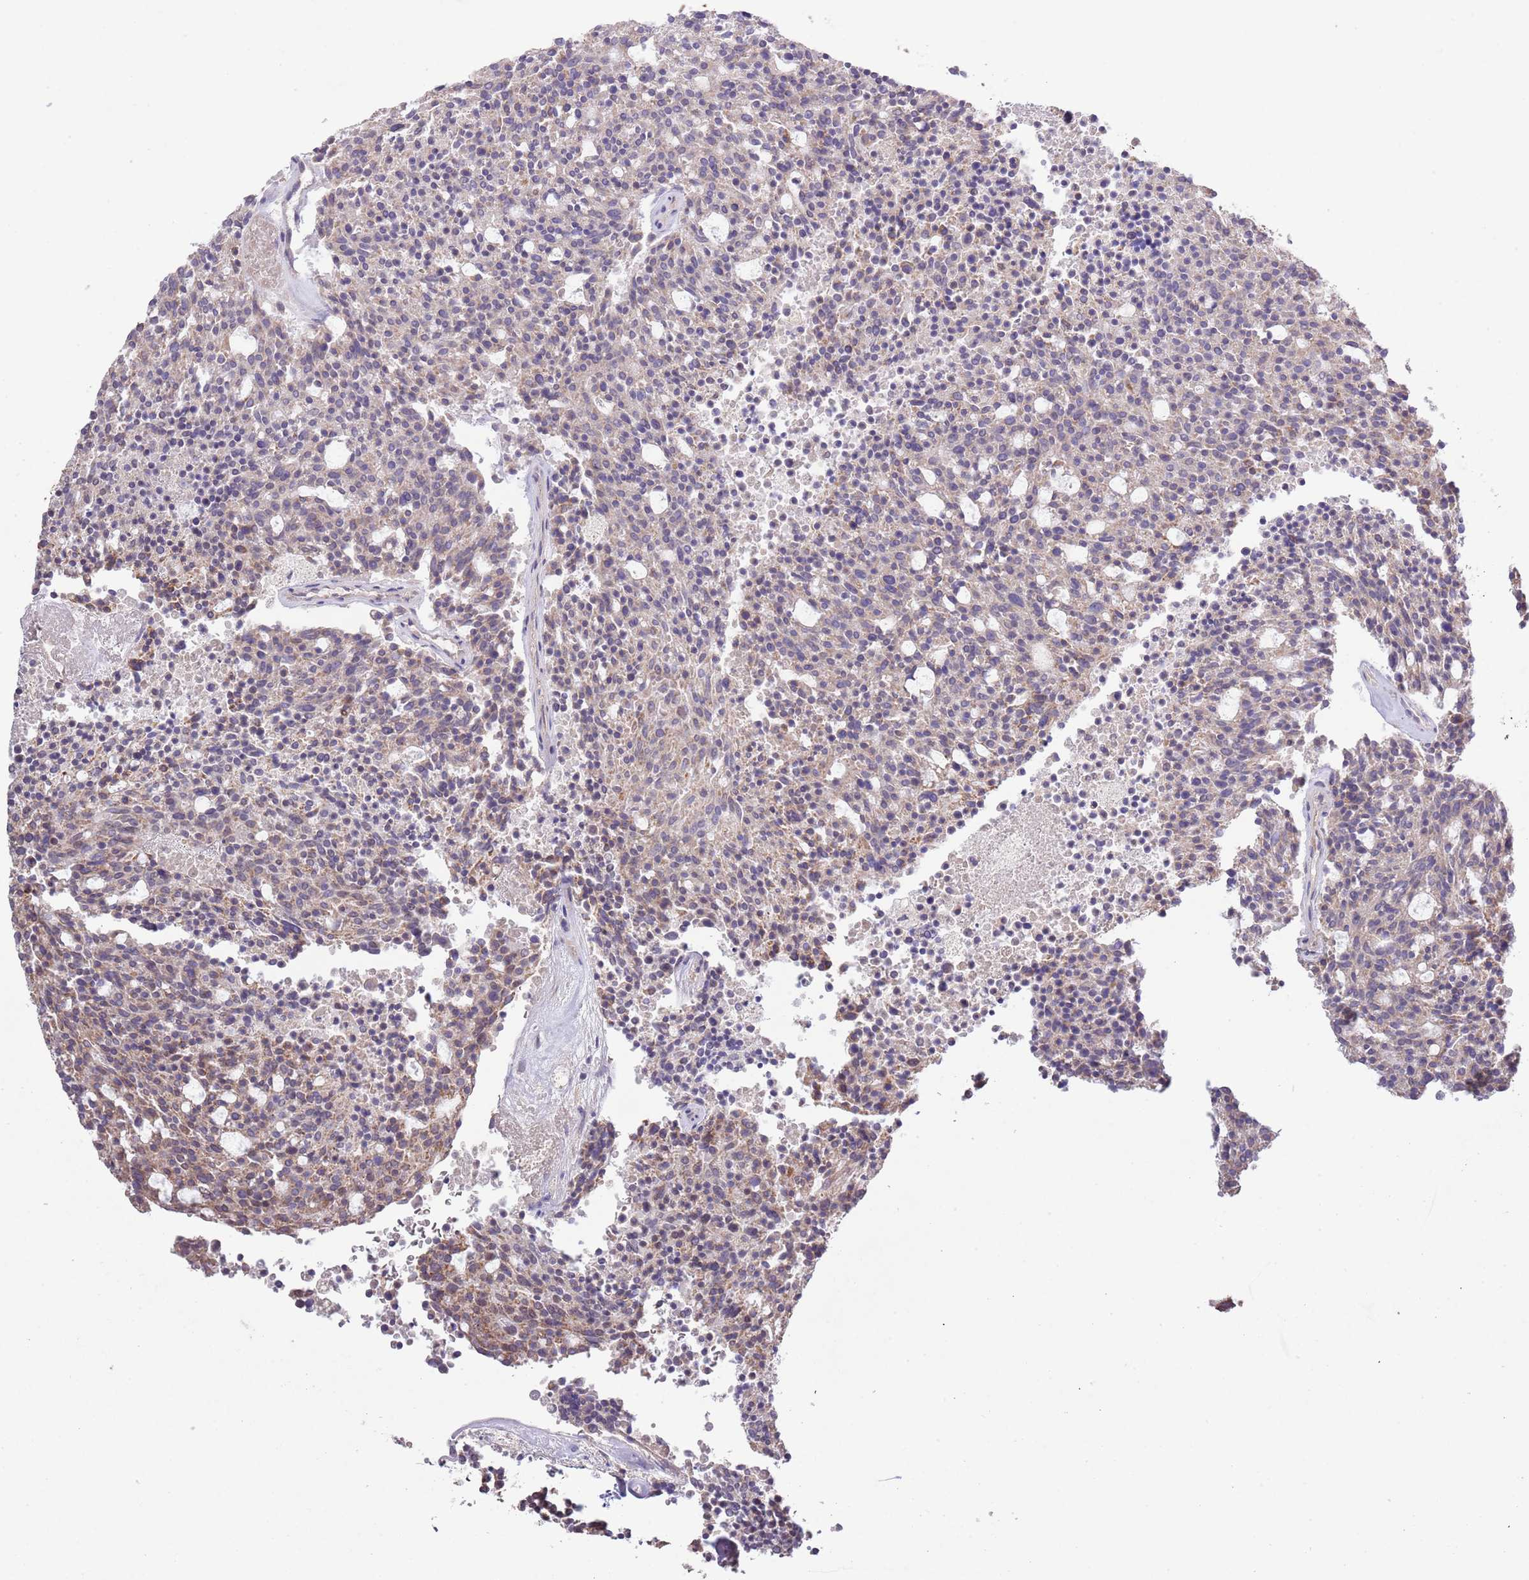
{"staining": {"intensity": "weak", "quantity": "<25%", "location": "cytoplasmic/membranous"}, "tissue": "carcinoid", "cell_type": "Tumor cells", "image_type": "cancer", "snomed": [{"axis": "morphology", "description": "Carcinoid, malignant, NOS"}, {"axis": "topography", "description": "Pancreas"}], "caption": "DAB immunohistochemical staining of carcinoid shows no significant staining in tumor cells. The staining is performed using DAB (3,3'-diaminobenzidine) brown chromogen with nuclei counter-stained in using hematoxylin.", "gene": "IVD", "patient": {"sex": "female", "age": 54}}